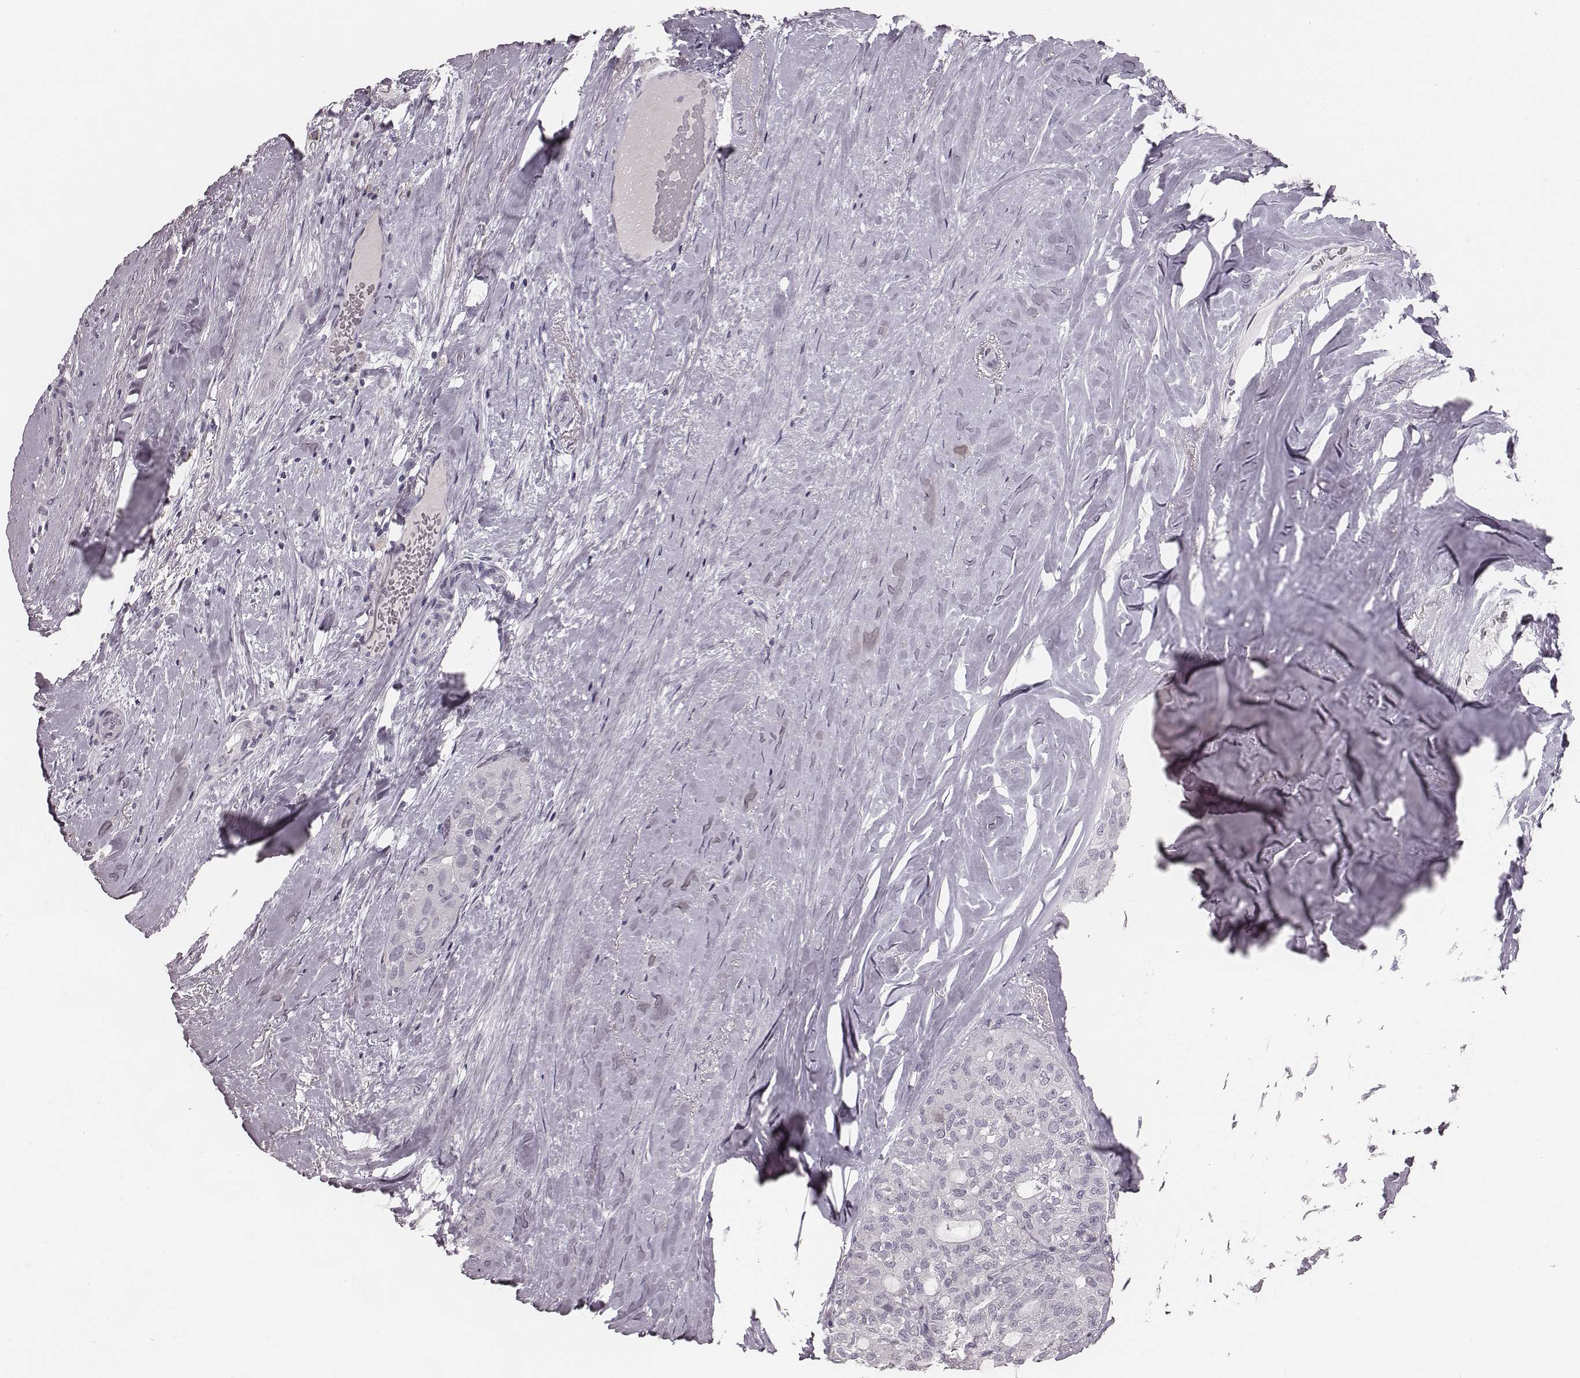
{"staining": {"intensity": "negative", "quantity": "none", "location": "none"}, "tissue": "thyroid cancer", "cell_type": "Tumor cells", "image_type": "cancer", "snomed": [{"axis": "morphology", "description": "Follicular adenoma carcinoma, NOS"}, {"axis": "topography", "description": "Thyroid gland"}], "caption": "Thyroid cancer was stained to show a protein in brown. There is no significant staining in tumor cells.", "gene": "CSHL1", "patient": {"sex": "male", "age": 75}}